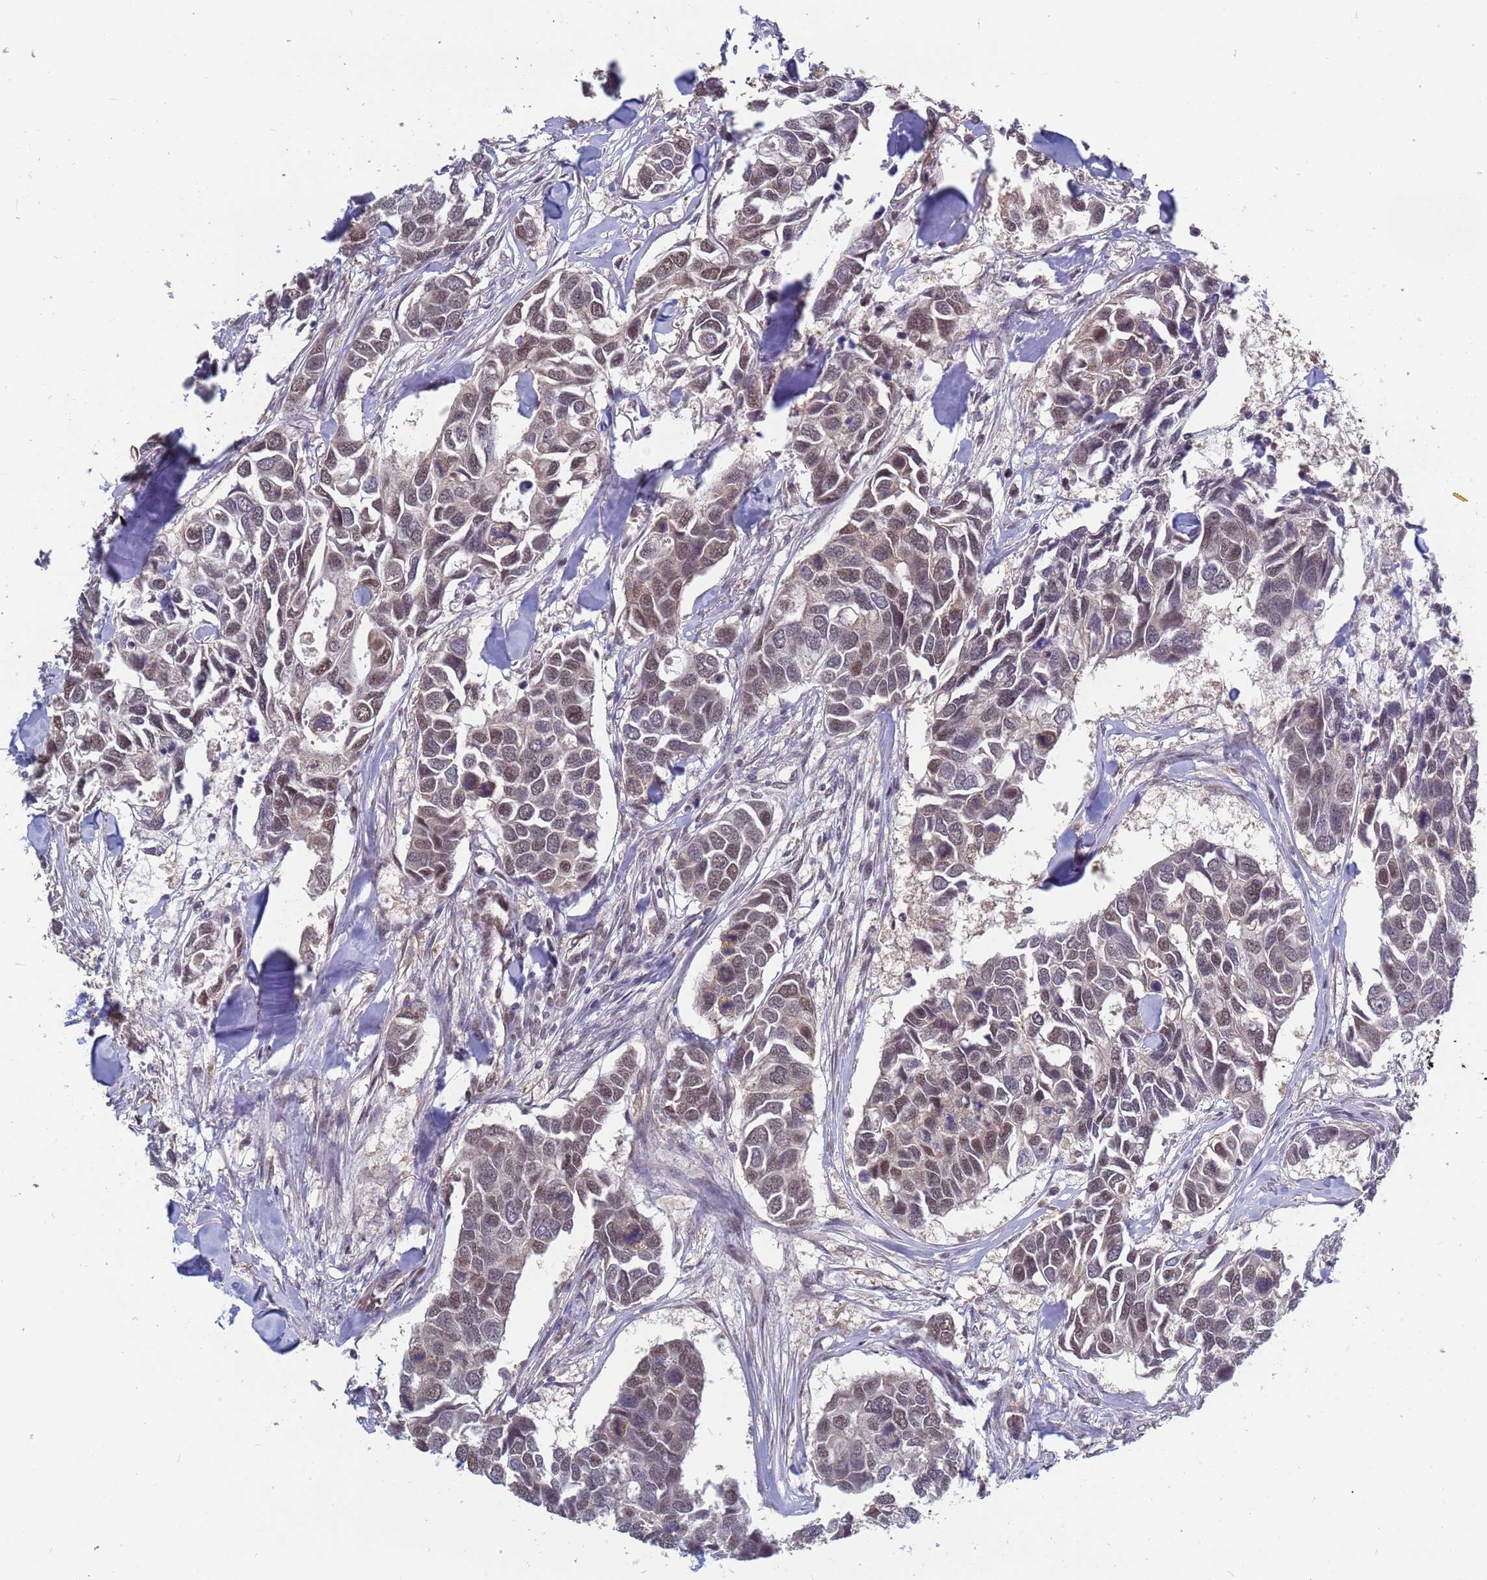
{"staining": {"intensity": "moderate", "quantity": "<25%", "location": "nuclear"}, "tissue": "breast cancer", "cell_type": "Tumor cells", "image_type": "cancer", "snomed": [{"axis": "morphology", "description": "Duct carcinoma"}, {"axis": "topography", "description": "Breast"}], "caption": "This is a histology image of immunohistochemistry staining of breast invasive ductal carcinoma, which shows moderate staining in the nuclear of tumor cells.", "gene": "DENND2B", "patient": {"sex": "female", "age": 83}}